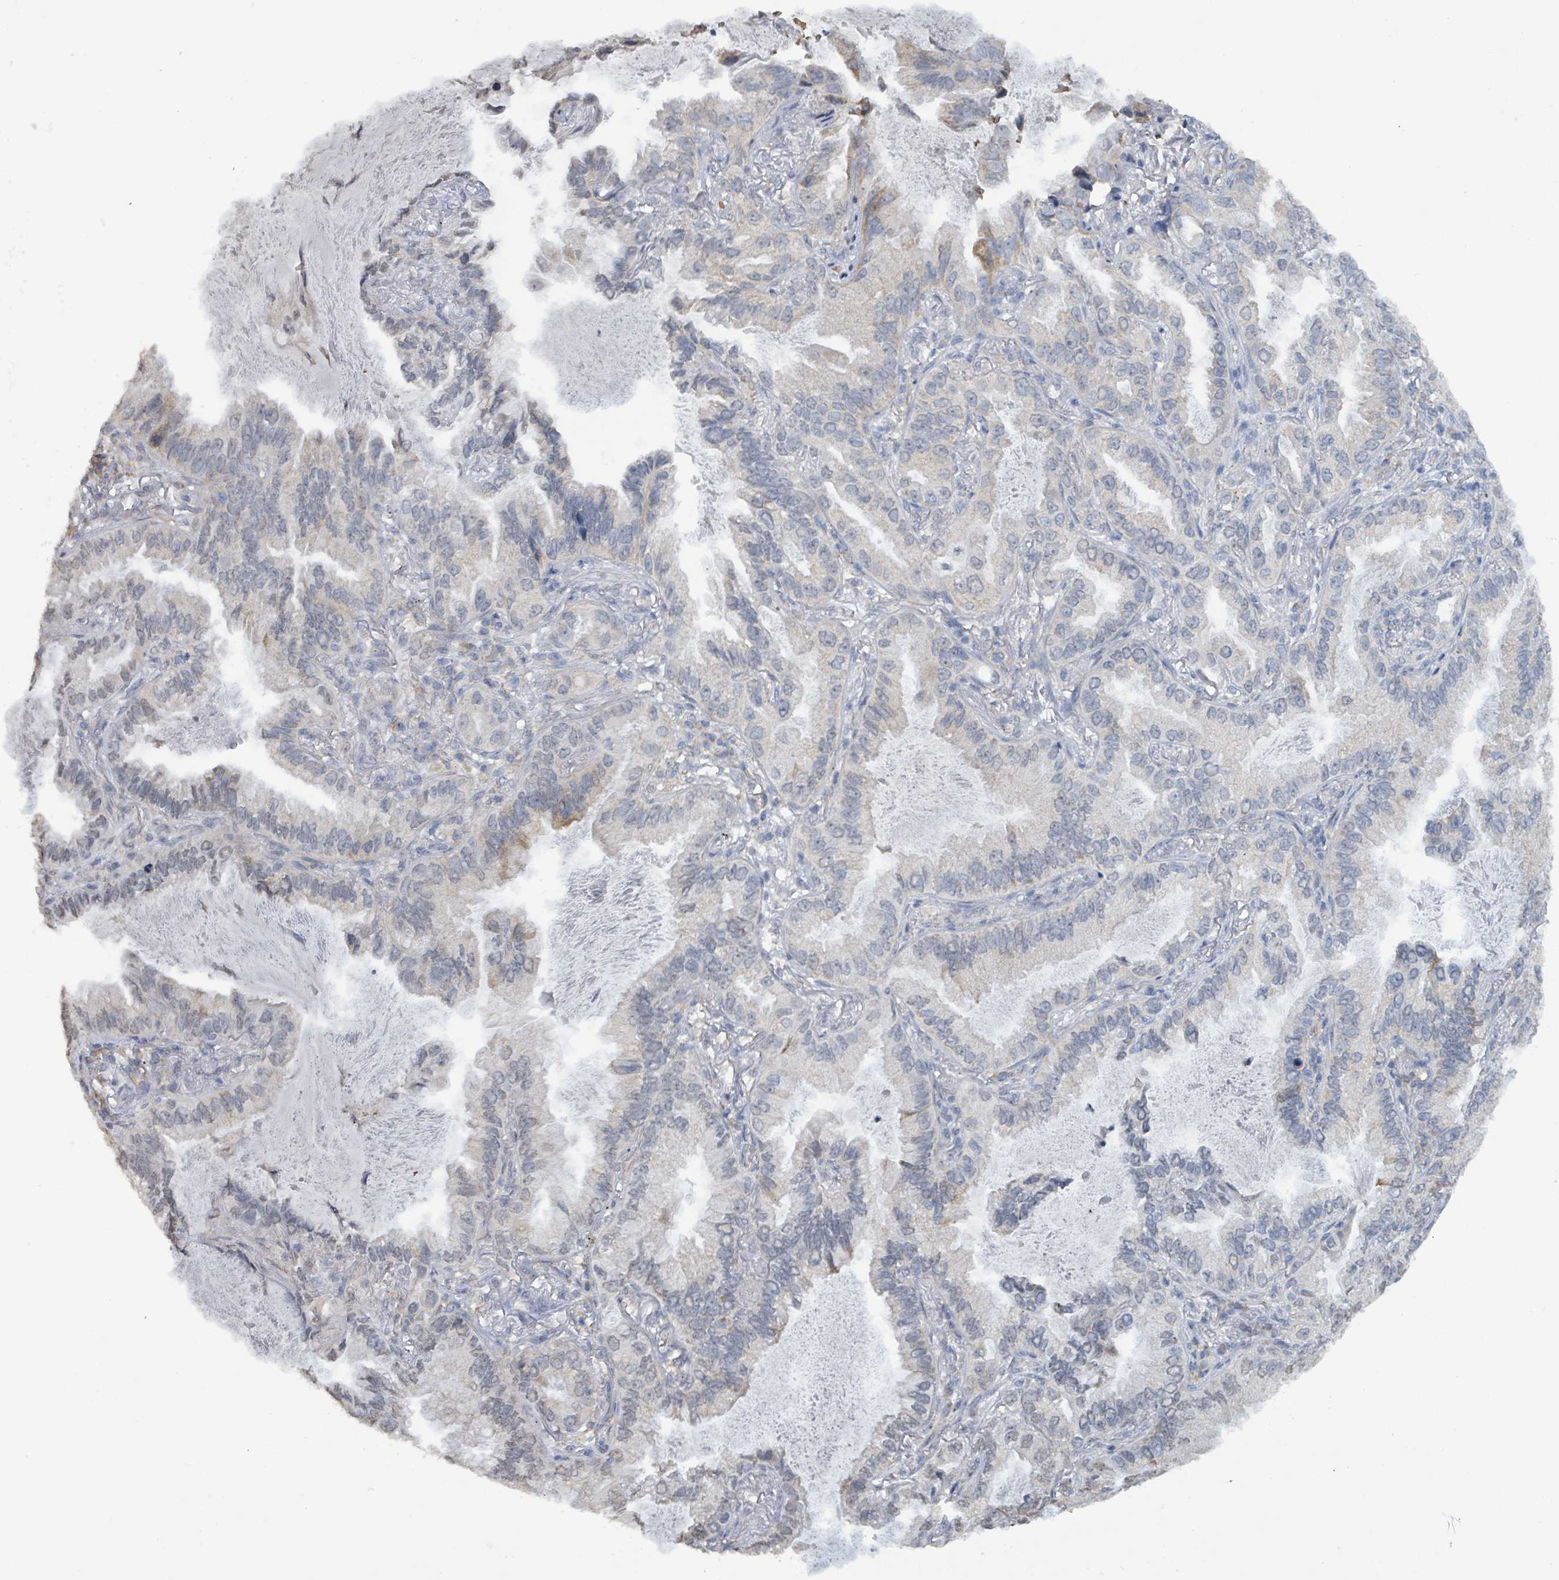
{"staining": {"intensity": "weak", "quantity": "<25%", "location": "cytoplasmic/membranous"}, "tissue": "lung cancer", "cell_type": "Tumor cells", "image_type": "cancer", "snomed": [{"axis": "morphology", "description": "Adenocarcinoma, NOS"}, {"axis": "topography", "description": "Lung"}], "caption": "Immunohistochemistry histopathology image of neoplastic tissue: lung cancer (adenocarcinoma) stained with DAB (3,3'-diaminobenzidine) exhibits no significant protein positivity in tumor cells.", "gene": "SEBOX", "patient": {"sex": "female", "age": 69}}